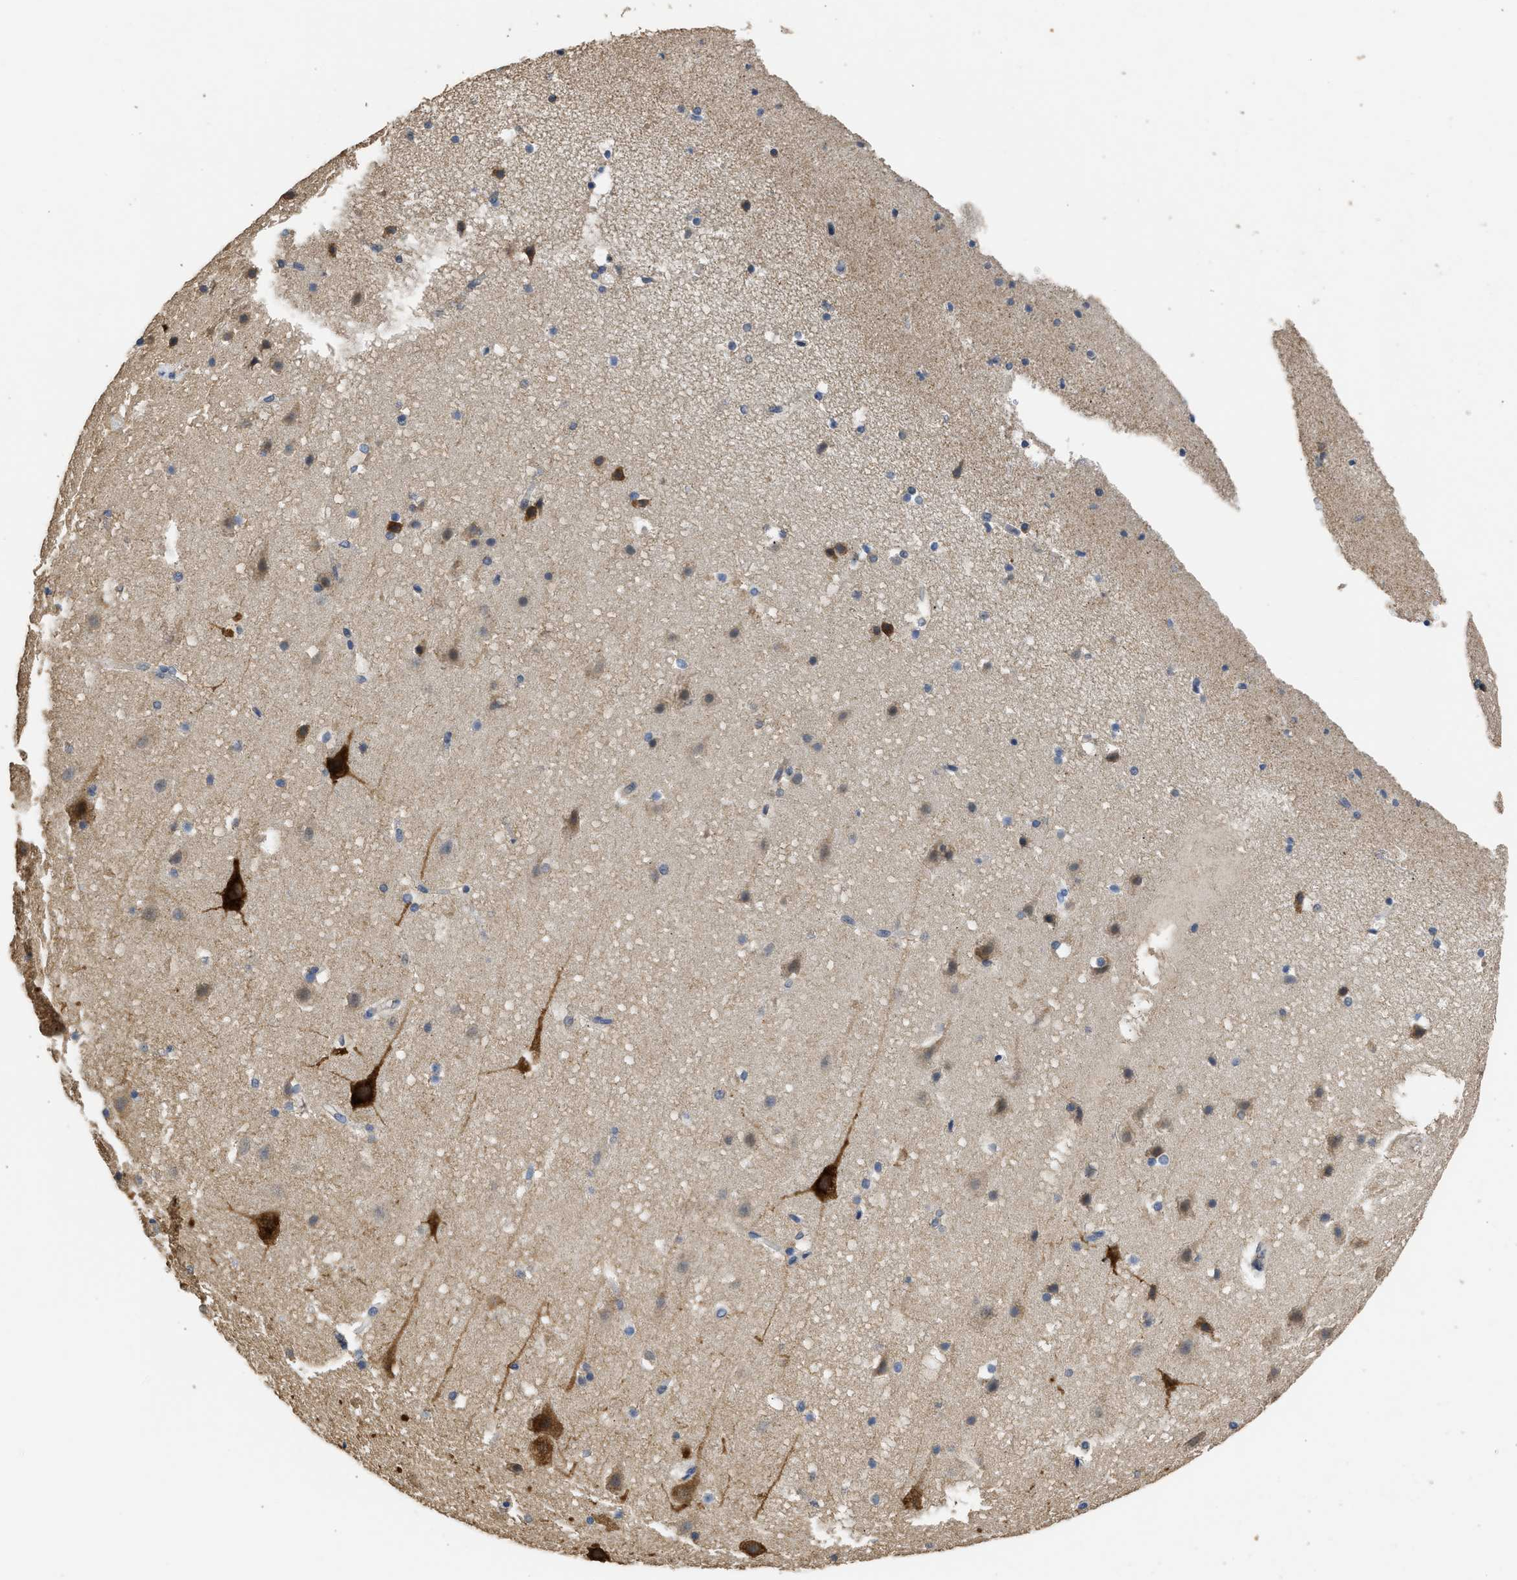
{"staining": {"intensity": "negative", "quantity": "none", "location": "none"}, "tissue": "cerebral cortex", "cell_type": "Endothelial cells", "image_type": "normal", "snomed": [{"axis": "morphology", "description": "Normal tissue, NOS"}, {"axis": "topography", "description": "Cerebral cortex"}], "caption": "This micrograph is of benign cerebral cortex stained with immunohistochemistry to label a protein in brown with the nuclei are counter-stained blue. There is no positivity in endothelial cells.", "gene": "SPINT2", "patient": {"sex": "male", "age": 45}}